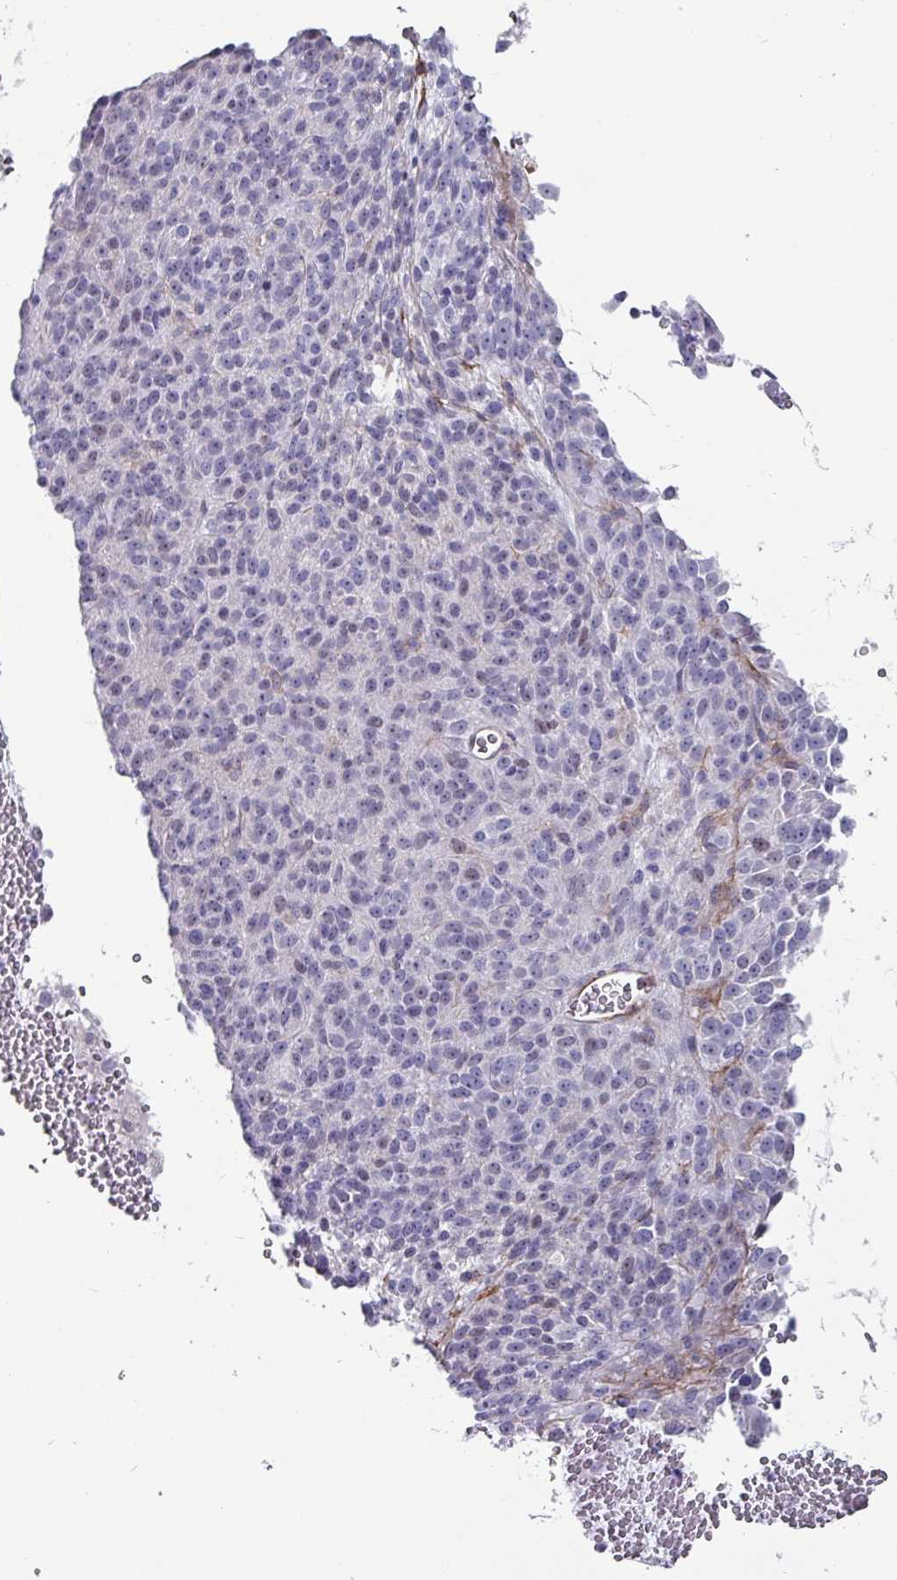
{"staining": {"intensity": "negative", "quantity": "none", "location": "none"}, "tissue": "melanoma", "cell_type": "Tumor cells", "image_type": "cancer", "snomed": [{"axis": "morphology", "description": "Malignant melanoma, Metastatic site"}, {"axis": "topography", "description": "Brain"}], "caption": "High magnification brightfield microscopy of malignant melanoma (metastatic site) stained with DAB (brown) and counterstained with hematoxylin (blue): tumor cells show no significant staining. Nuclei are stained in blue.", "gene": "ZNF816-ZNF321P", "patient": {"sex": "female", "age": 56}}